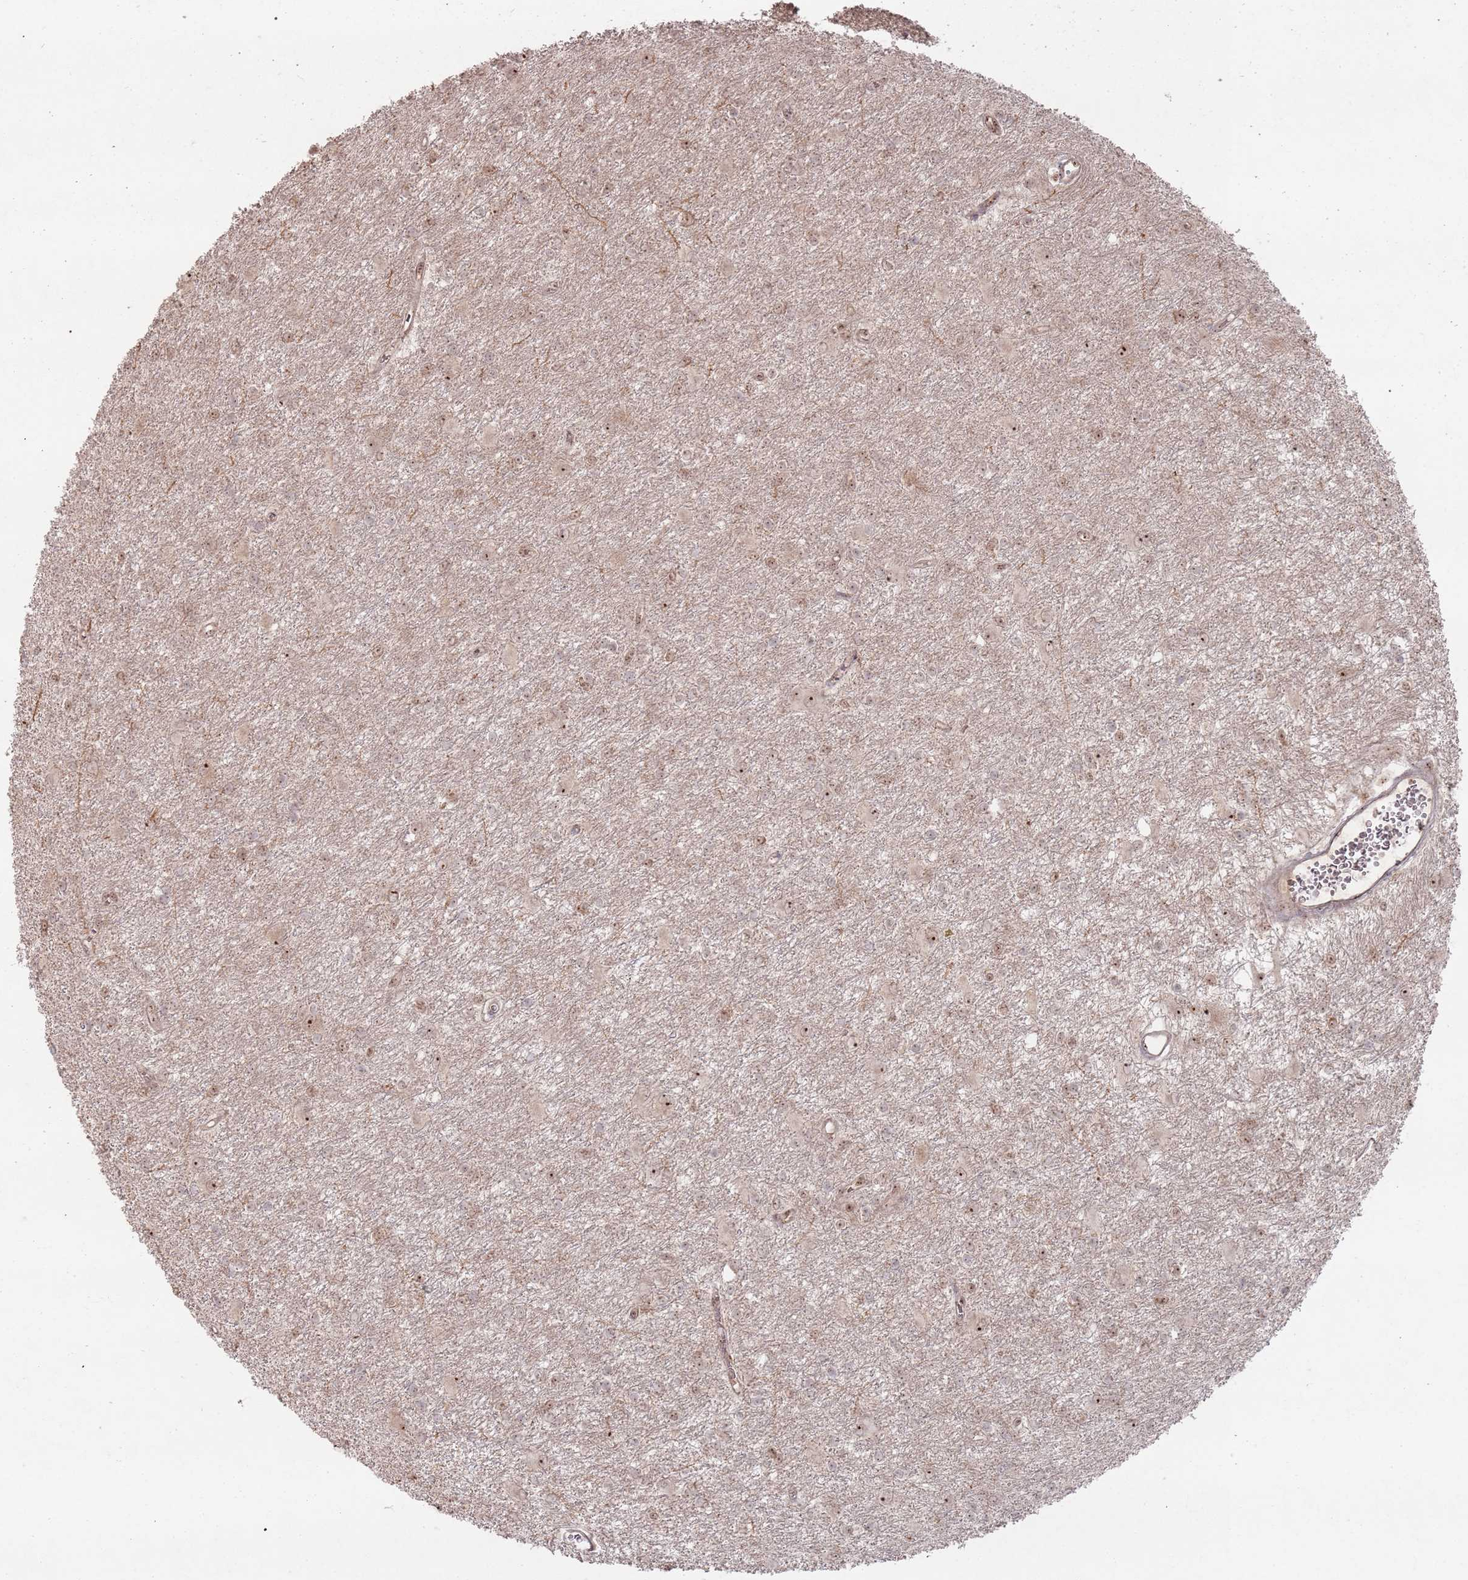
{"staining": {"intensity": "weak", "quantity": "<25%", "location": "cytoplasmic/membranous,nuclear"}, "tissue": "glioma", "cell_type": "Tumor cells", "image_type": "cancer", "snomed": [{"axis": "morphology", "description": "Glioma, malignant, High grade"}, {"axis": "topography", "description": "Brain"}], "caption": "Immunohistochemistry image of neoplastic tissue: malignant high-grade glioma stained with DAB (3,3'-diaminobenzidine) reveals no significant protein positivity in tumor cells.", "gene": "UTP11", "patient": {"sex": "female", "age": 50}}